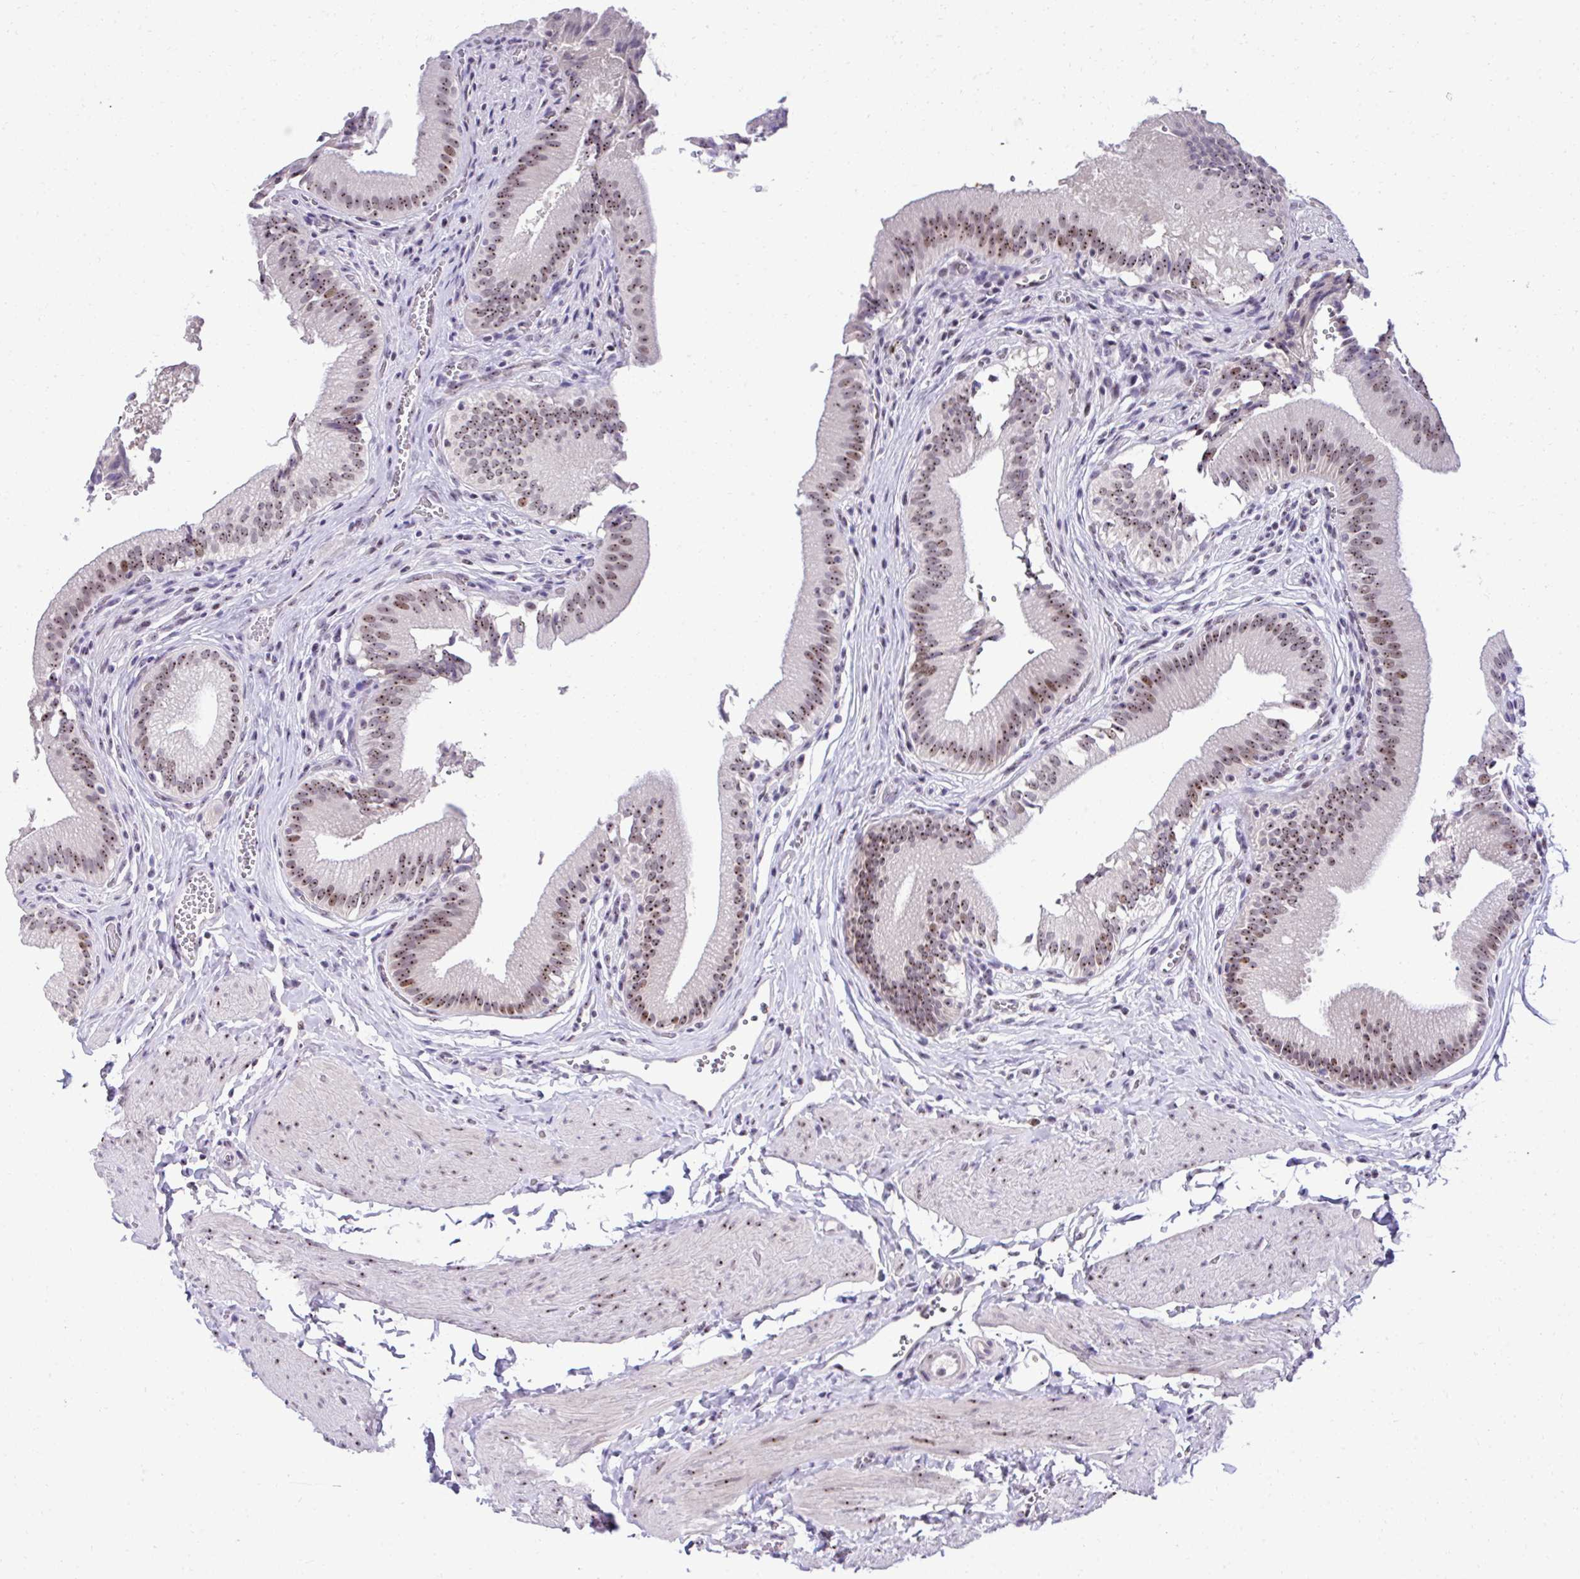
{"staining": {"intensity": "moderate", "quantity": ">75%", "location": "nuclear"}, "tissue": "gallbladder", "cell_type": "Glandular cells", "image_type": "normal", "snomed": [{"axis": "morphology", "description": "Normal tissue, NOS"}, {"axis": "topography", "description": "Gallbladder"}, {"axis": "topography", "description": "Peripheral nerve tissue"}], "caption": "Glandular cells display medium levels of moderate nuclear expression in approximately >75% of cells in unremarkable gallbladder. The staining was performed using DAB to visualize the protein expression in brown, while the nuclei were stained in blue with hematoxylin (Magnification: 20x).", "gene": "CEP72", "patient": {"sex": "male", "age": 17}}